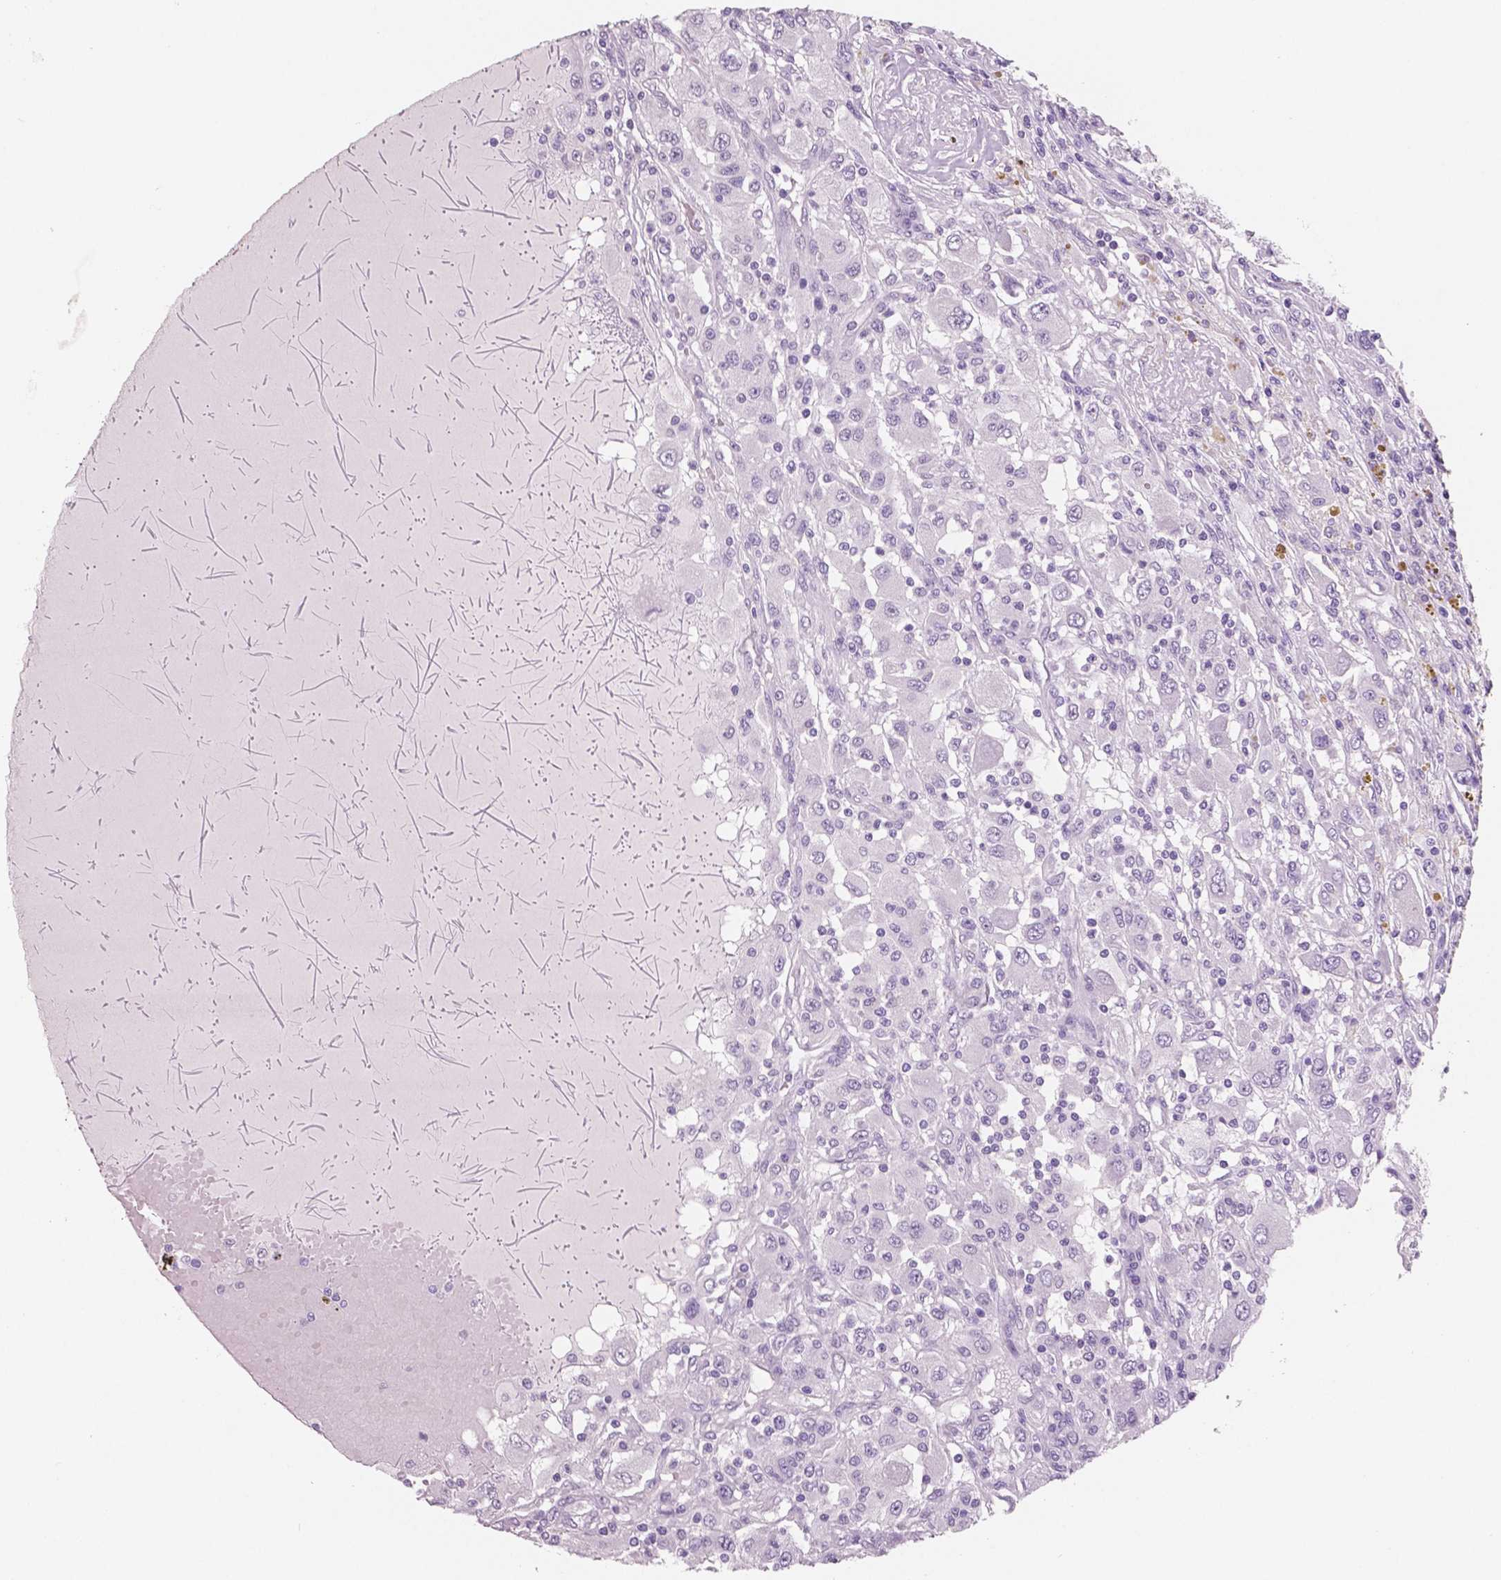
{"staining": {"intensity": "negative", "quantity": "none", "location": "none"}, "tissue": "renal cancer", "cell_type": "Tumor cells", "image_type": "cancer", "snomed": [{"axis": "morphology", "description": "Adenocarcinoma, NOS"}, {"axis": "topography", "description": "Kidney"}], "caption": "DAB (3,3'-diaminobenzidine) immunohistochemical staining of renal cancer (adenocarcinoma) exhibits no significant staining in tumor cells.", "gene": "NECAB2", "patient": {"sex": "female", "age": 67}}